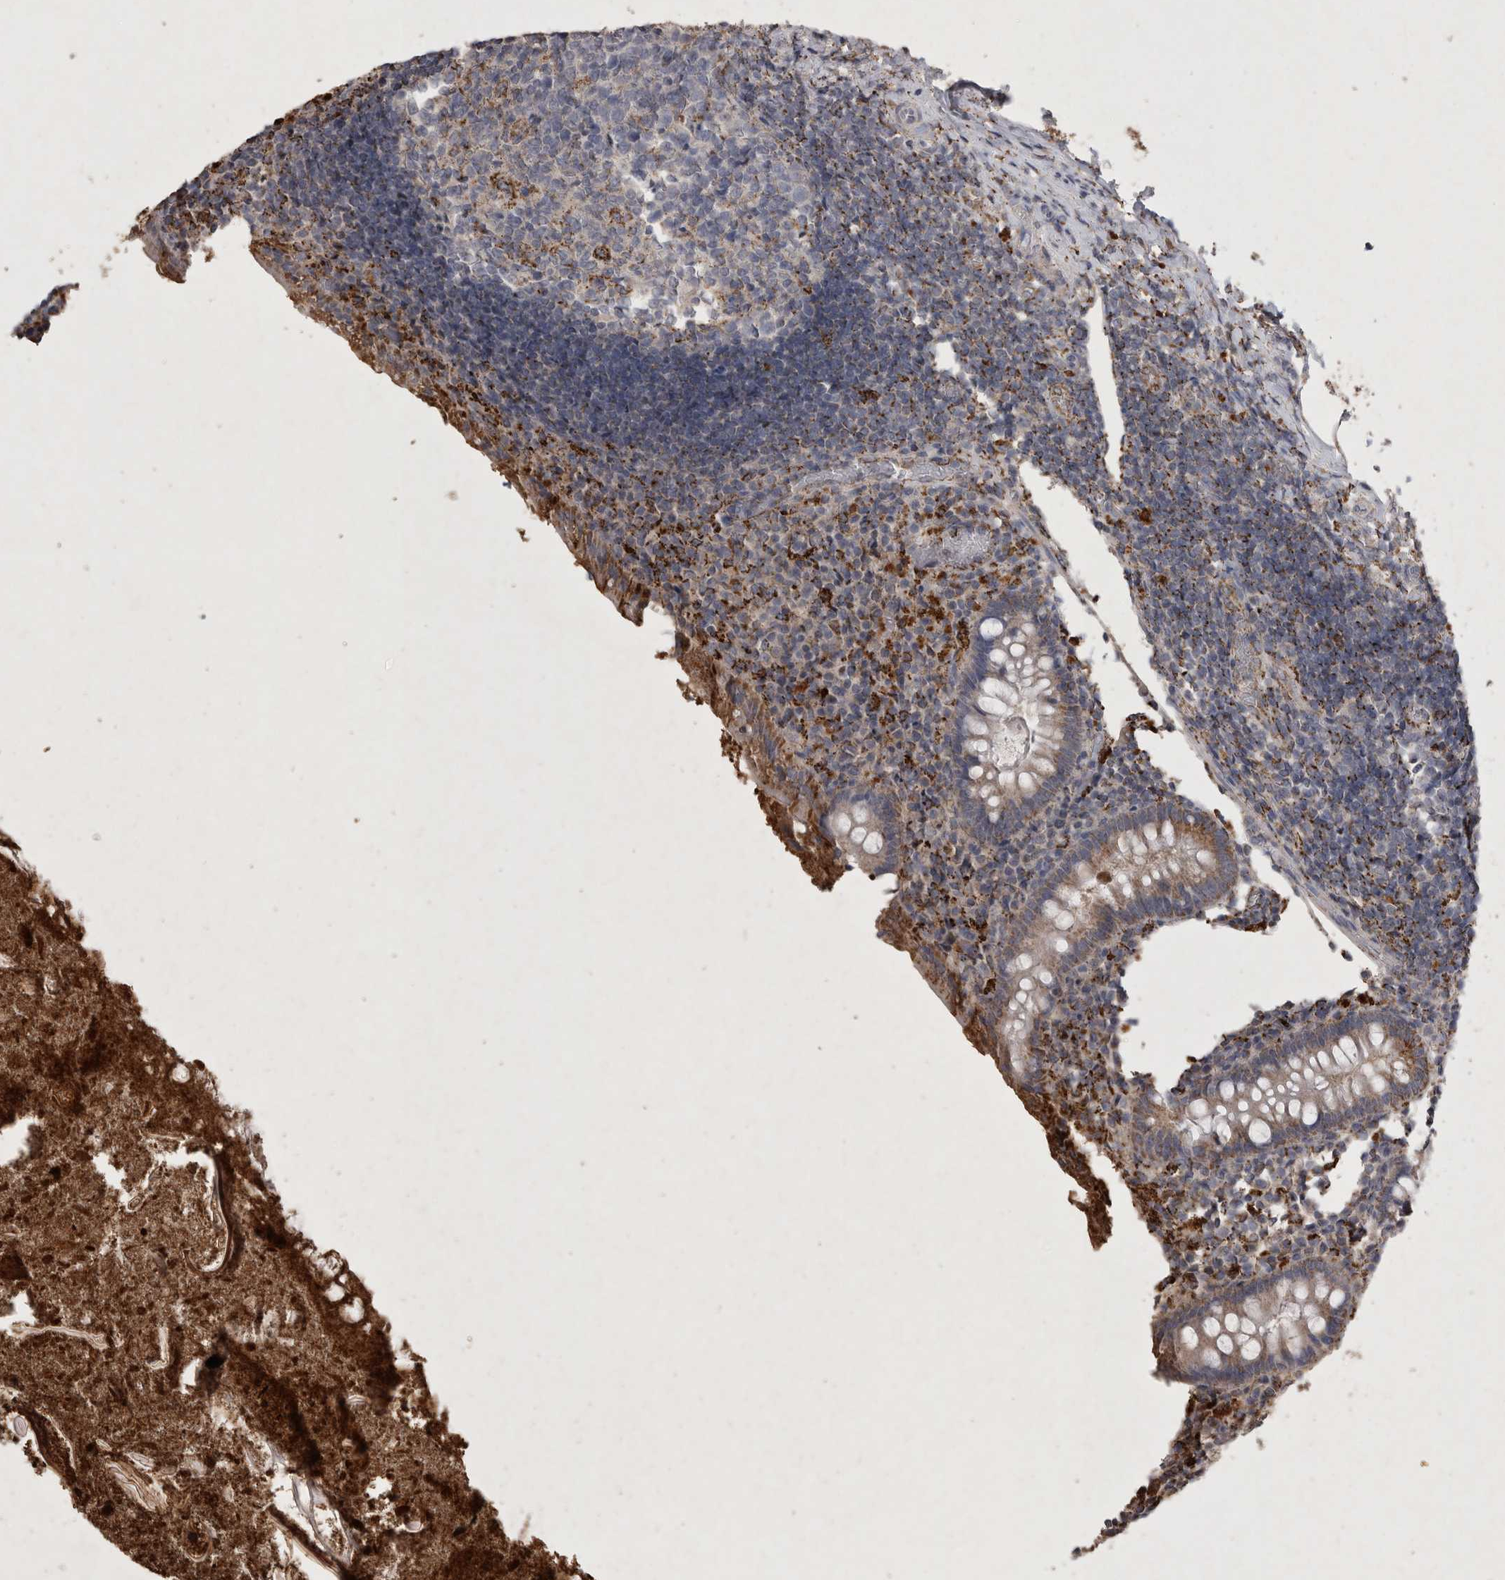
{"staining": {"intensity": "moderate", "quantity": ">75%", "location": "cytoplasmic/membranous"}, "tissue": "appendix", "cell_type": "Glandular cells", "image_type": "normal", "snomed": [{"axis": "morphology", "description": "Normal tissue, NOS"}, {"axis": "topography", "description": "Appendix"}], "caption": "Immunohistochemical staining of normal appendix exhibits >75% levels of moderate cytoplasmic/membranous protein staining in approximately >75% of glandular cells.", "gene": "DKK3", "patient": {"sex": "female", "age": 17}}